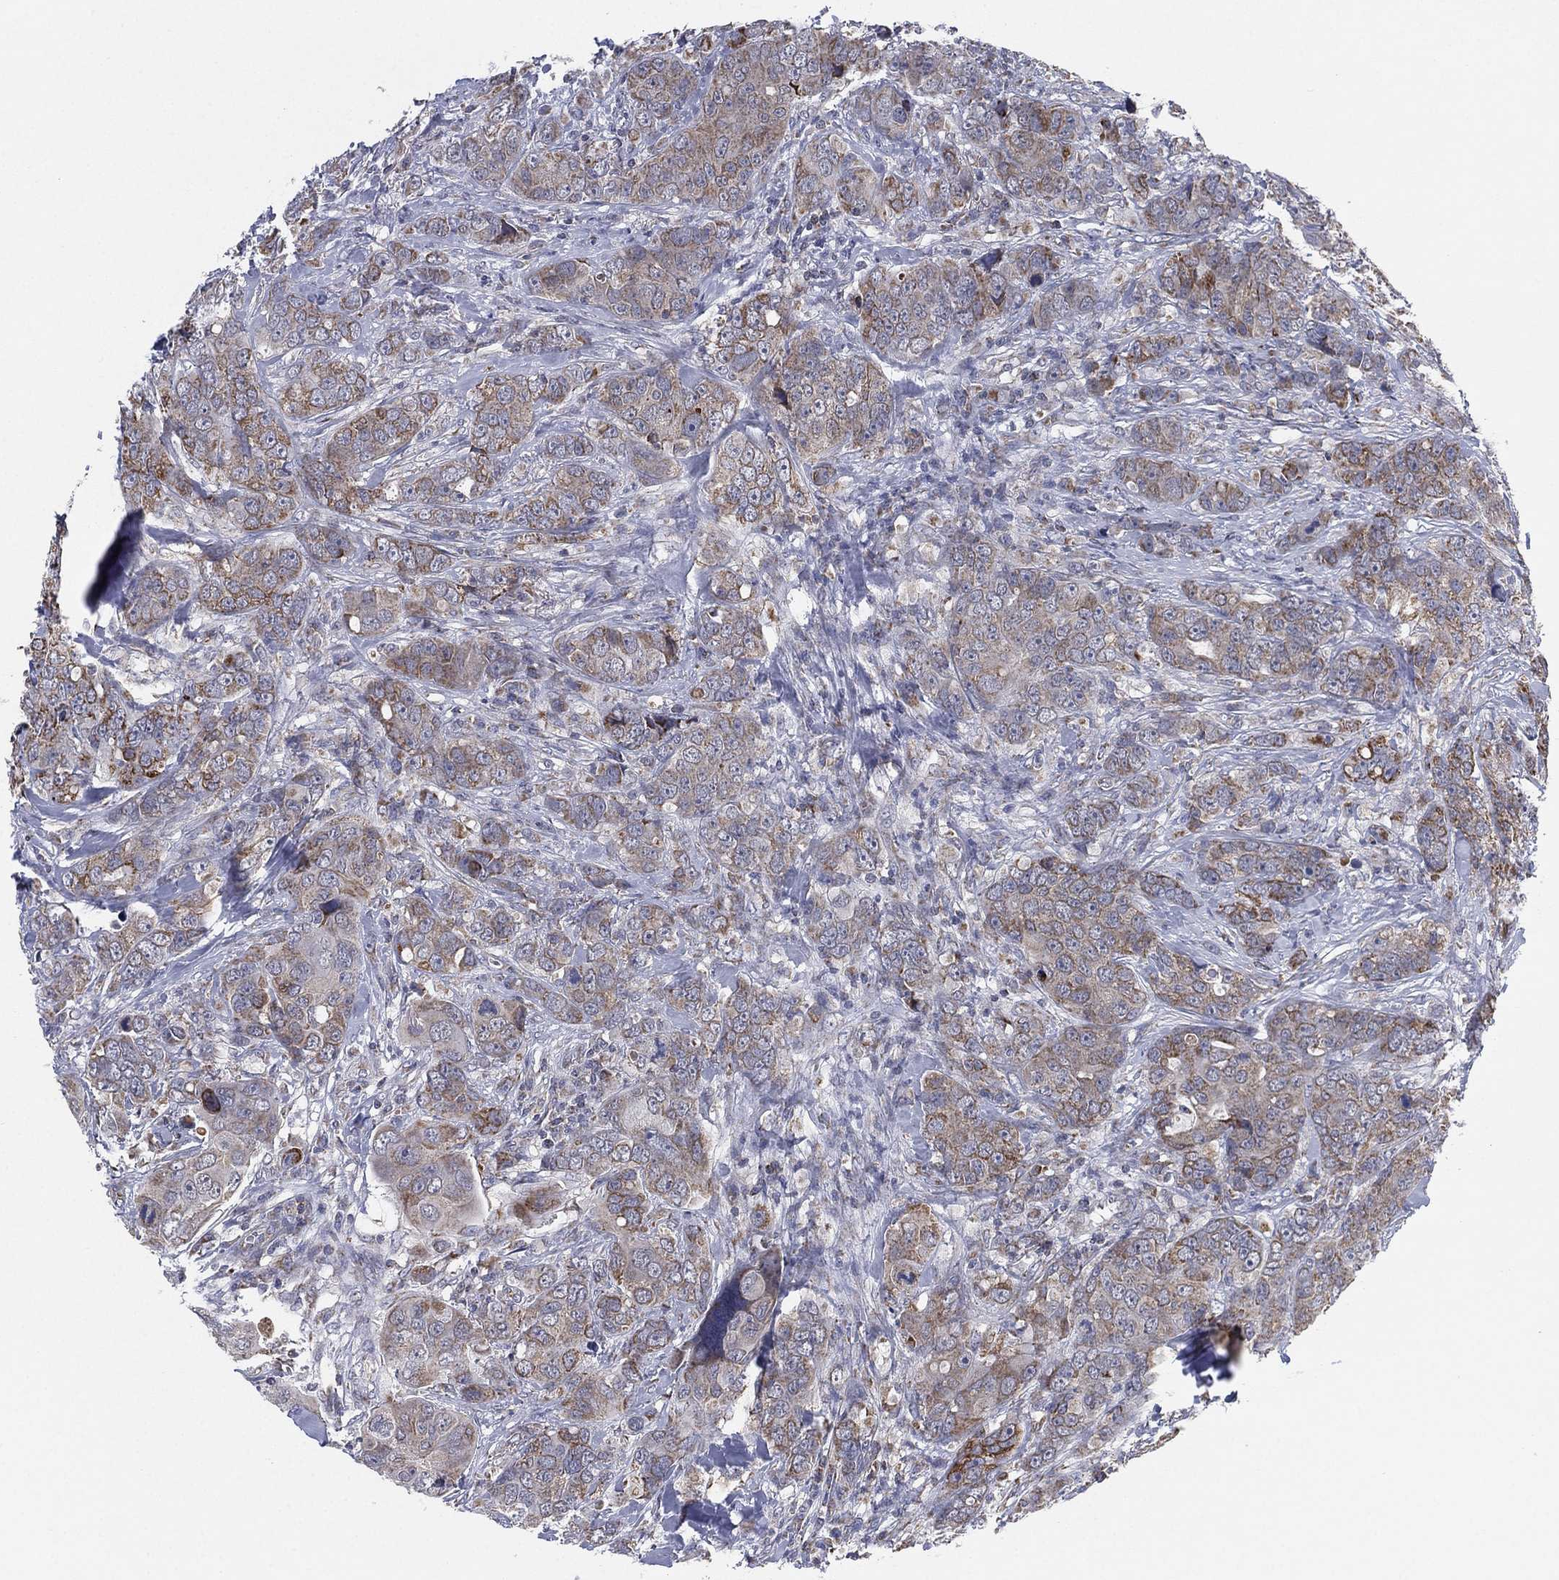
{"staining": {"intensity": "moderate", "quantity": "25%-75%", "location": "cytoplasmic/membranous"}, "tissue": "breast cancer", "cell_type": "Tumor cells", "image_type": "cancer", "snomed": [{"axis": "morphology", "description": "Duct carcinoma"}, {"axis": "topography", "description": "Breast"}], "caption": "Immunohistochemical staining of breast cancer (invasive ductal carcinoma) shows medium levels of moderate cytoplasmic/membranous protein expression in approximately 25%-75% of tumor cells. The staining was performed using DAB (3,3'-diaminobenzidine) to visualize the protein expression in brown, while the nuclei were stained in blue with hematoxylin (Magnification: 20x).", "gene": "PSMG4", "patient": {"sex": "female", "age": 43}}